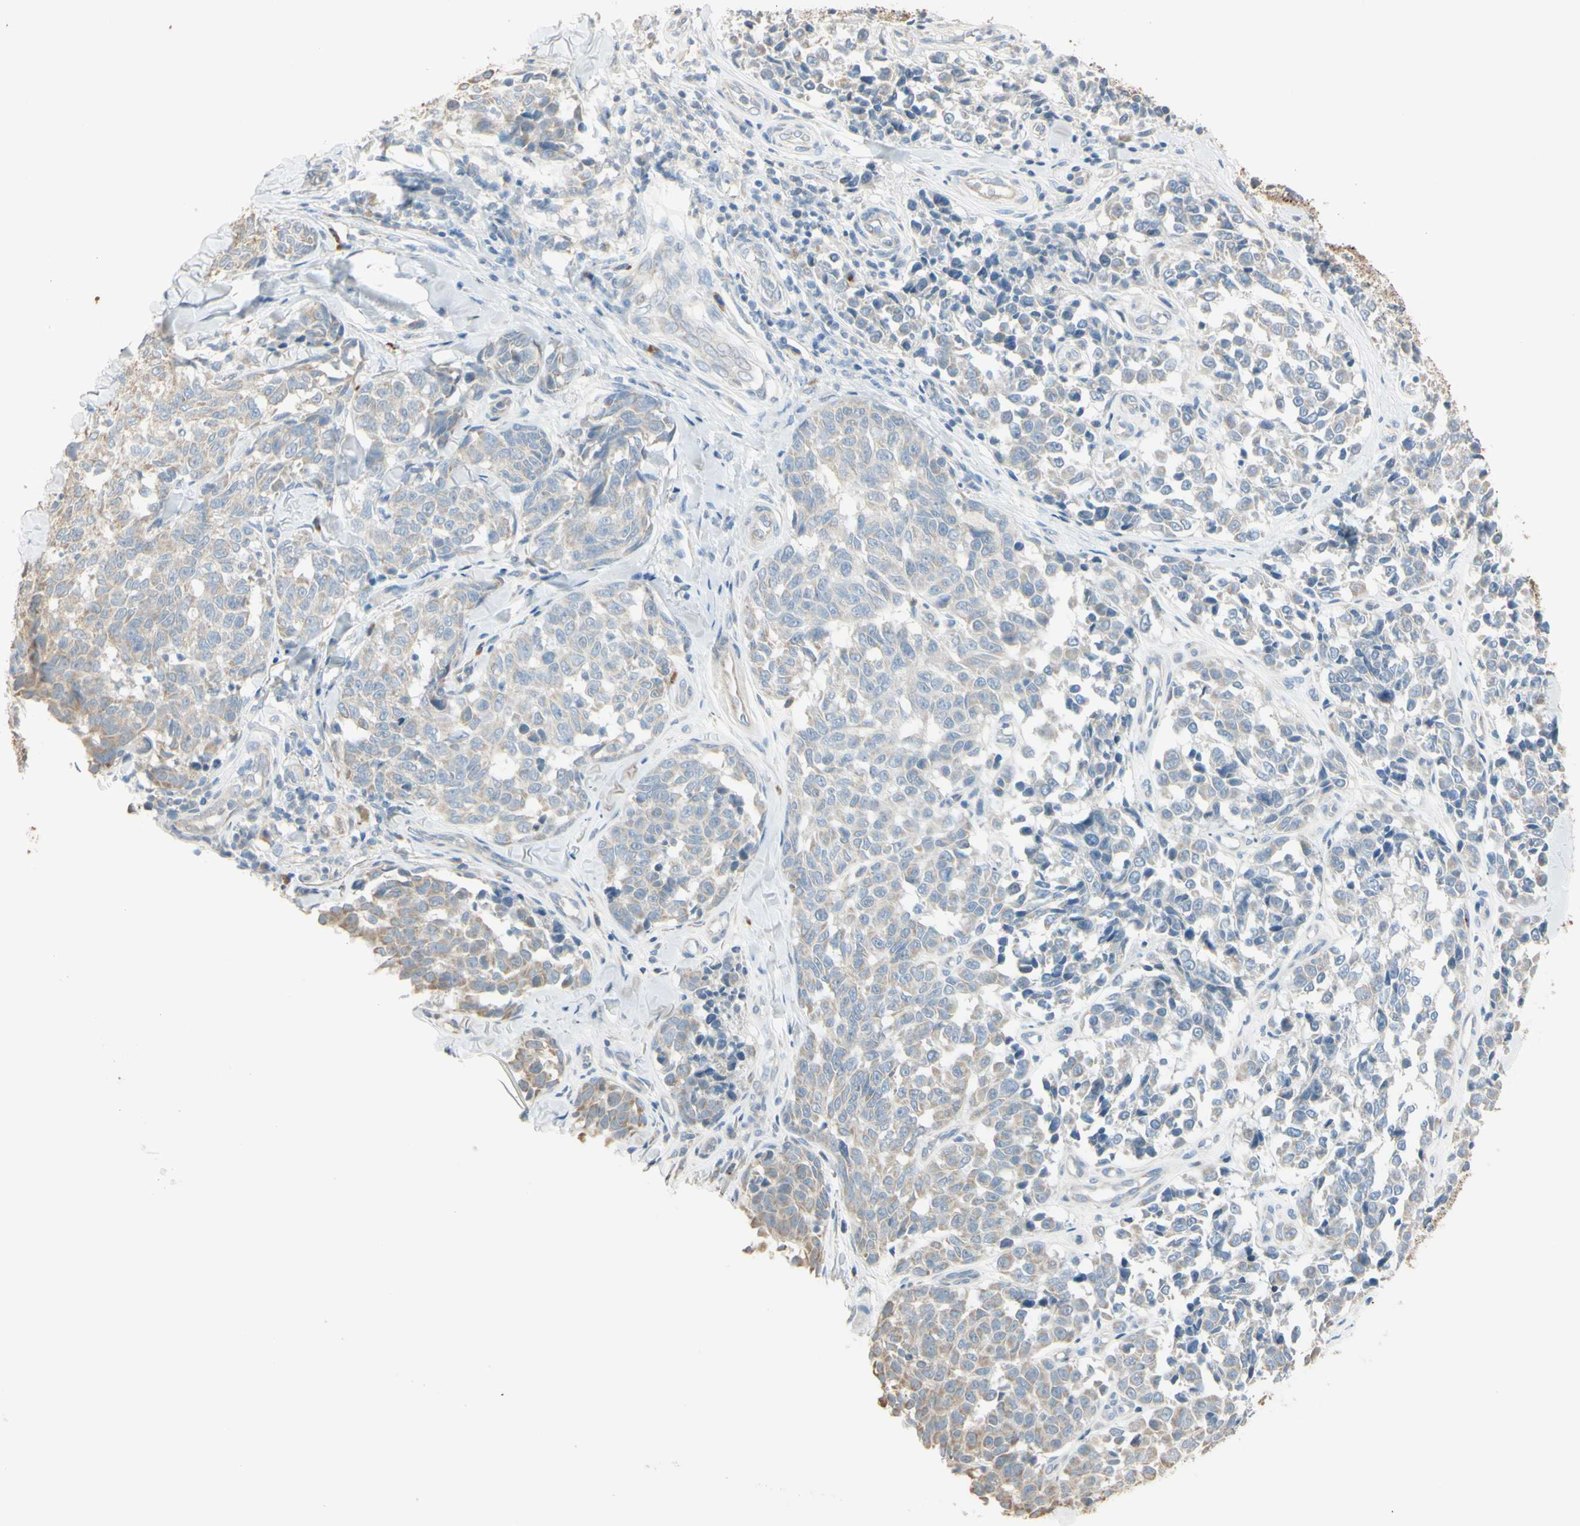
{"staining": {"intensity": "weak", "quantity": ">75%", "location": "cytoplasmic/membranous"}, "tissue": "melanoma", "cell_type": "Tumor cells", "image_type": "cancer", "snomed": [{"axis": "morphology", "description": "Malignant melanoma, NOS"}, {"axis": "topography", "description": "Skin"}], "caption": "Protein expression analysis of human melanoma reveals weak cytoplasmic/membranous positivity in approximately >75% of tumor cells.", "gene": "ANGPTL1", "patient": {"sex": "female", "age": 64}}